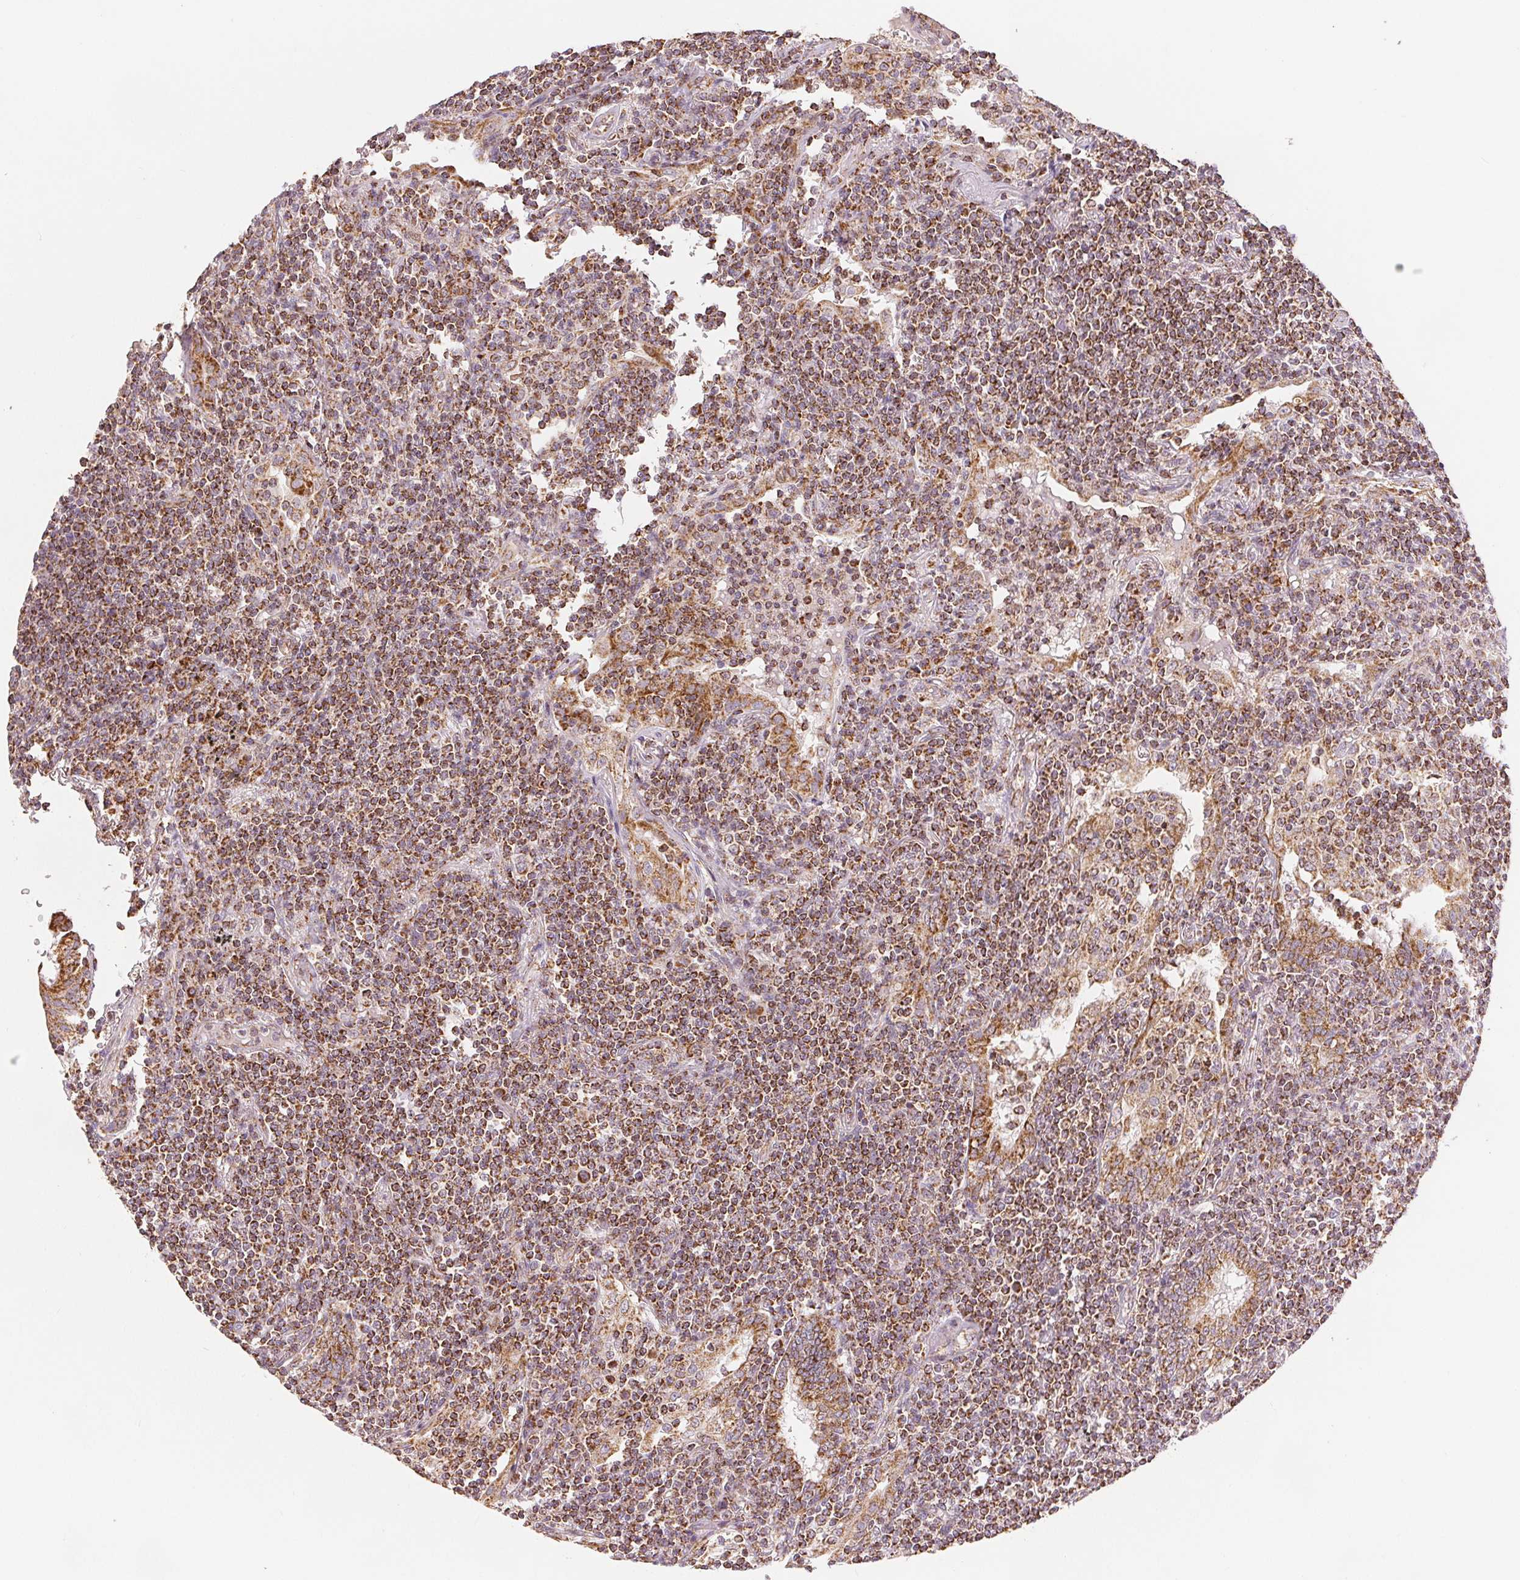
{"staining": {"intensity": "strong", "quantity": ">75%", "location": "cytoplasmic/membranous"}, "tissue": "lymphoma", "cell_type": "Tumor cells", "image_type": "cancer", "snomed": [{"axis": "morphology", "description": "Malignant lymphoma, non-Hodgkin's type, Low grade"}, {"axis": "topography", "description": "Lung"}], "caption": "Tumor cells show high levels of strong cytoplasmic/membranous positivity in about >75% of cells in low-grade malignant lymphoma, non-Hodgkin's type.", "gene": "SDHB", "patient": {"sex": "female", "age": 71}}